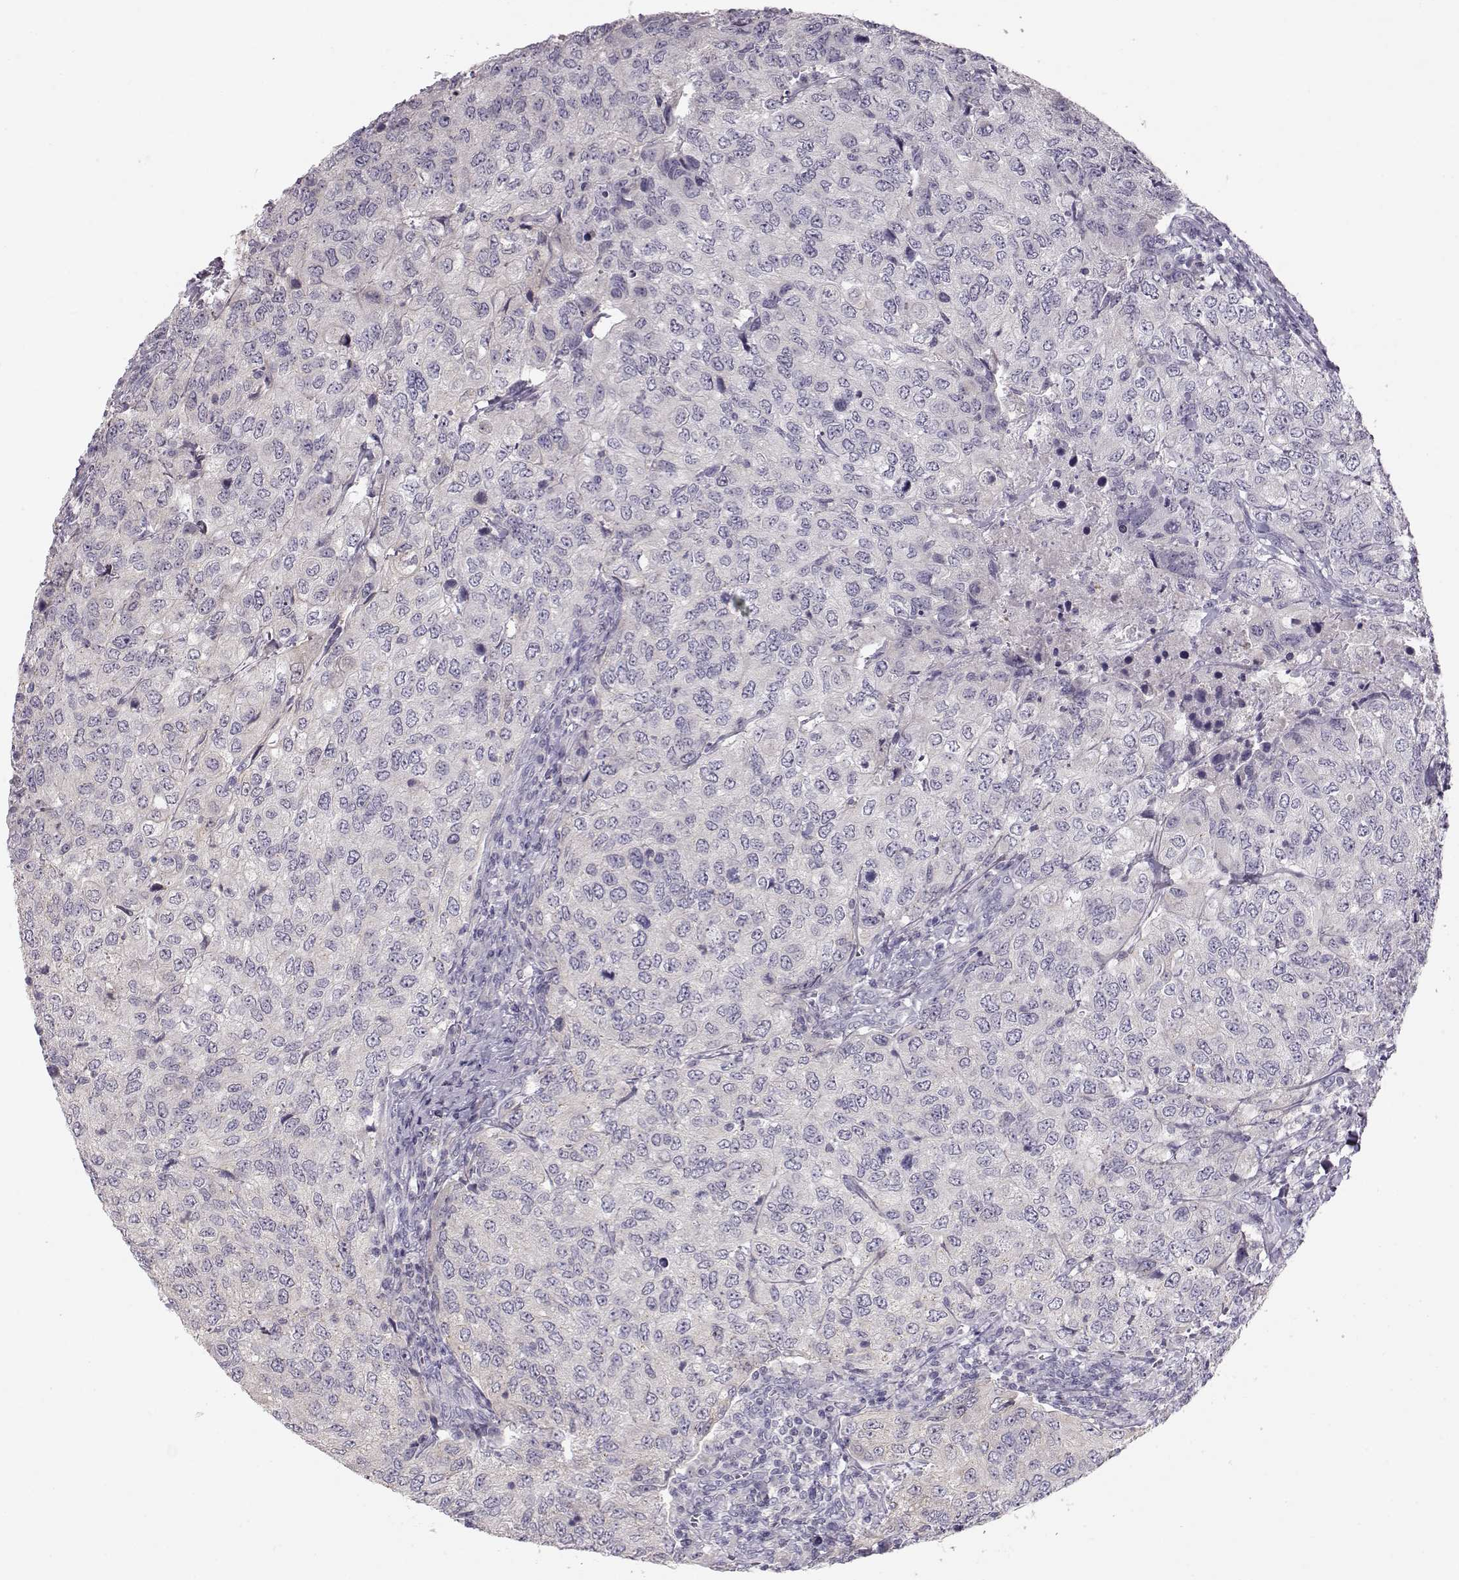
{"staining": {"intensity": "negative", "quantity": "none", "location": "none"}, "tissue": "urothelial cancer", "cell_type": "Tumor cells", "image_type": "cancer", "snomed": [{"axis": "morphology", "description": "Urothelial carcinoma, High grade"}, {"axis": "topography", "description": "Urinary bladder"}], "caption": "Tumor cells show no significant expression in urothelial carcinoma (high-grade).", "gene": "GRK1", "patient": {"sex": "female", "age": 78}}